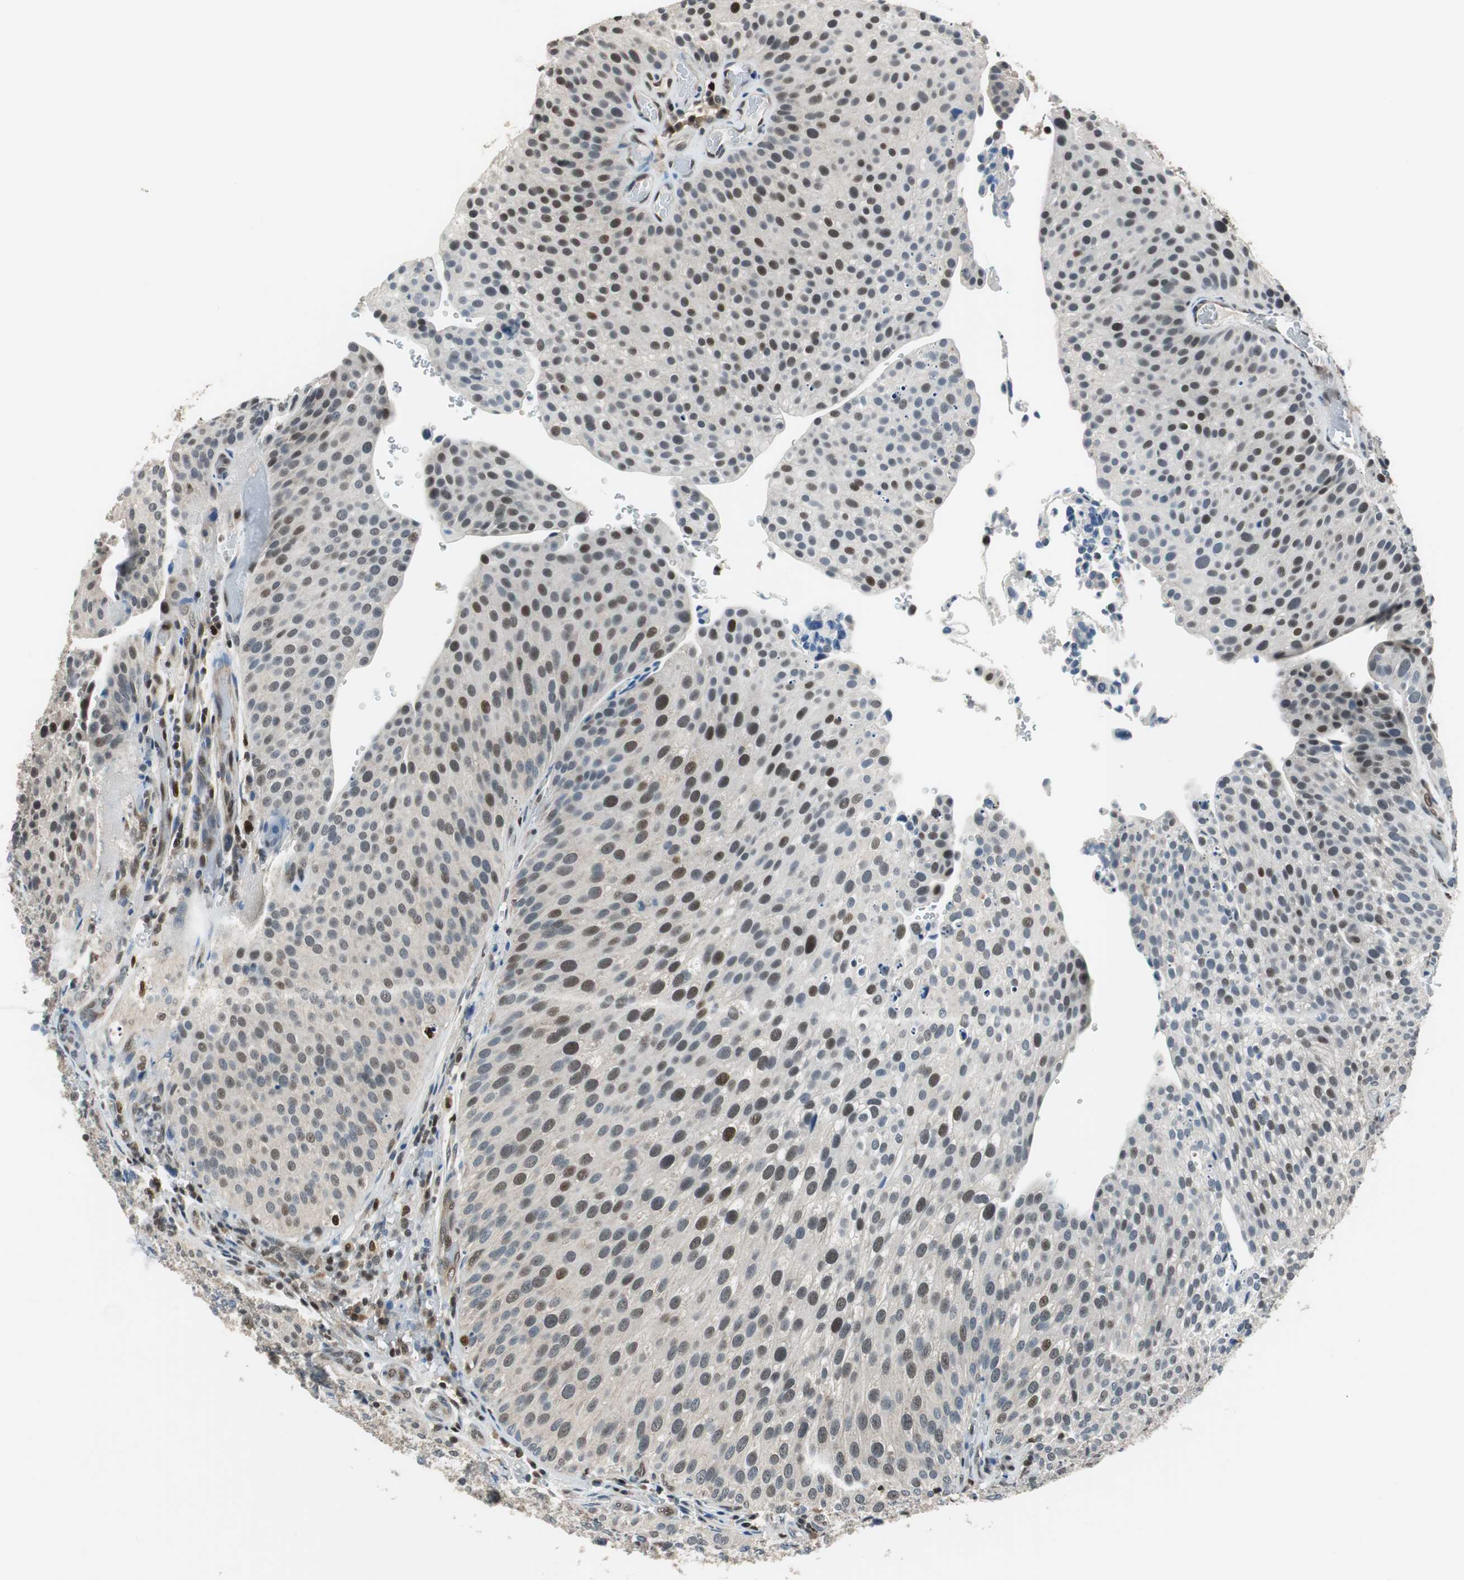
{"staining": {"intensity": "weak", "quantity": "25%-75%", "location": "nuclear"}, "tissue": "urothelial cancer", "cell_type": "Tumor cells", "image_type": "cancer", "snomed": [{"axis": "morphology", "description": "Urothelial carcinoma, Low grade"}, {"axis": "topography", "description": "Smooth muscle"}, {"axis": "topography", "description": "Urinary bladder"}], "caption": "A high-resolution histopathology image shows immunohistochemistry staining of urothelial cancer, which exhibits weak nuclear staining in about 25%-75% of tumor cells.", "gene": "MAFB", "patient": {"sex": "male", "age": 60}}